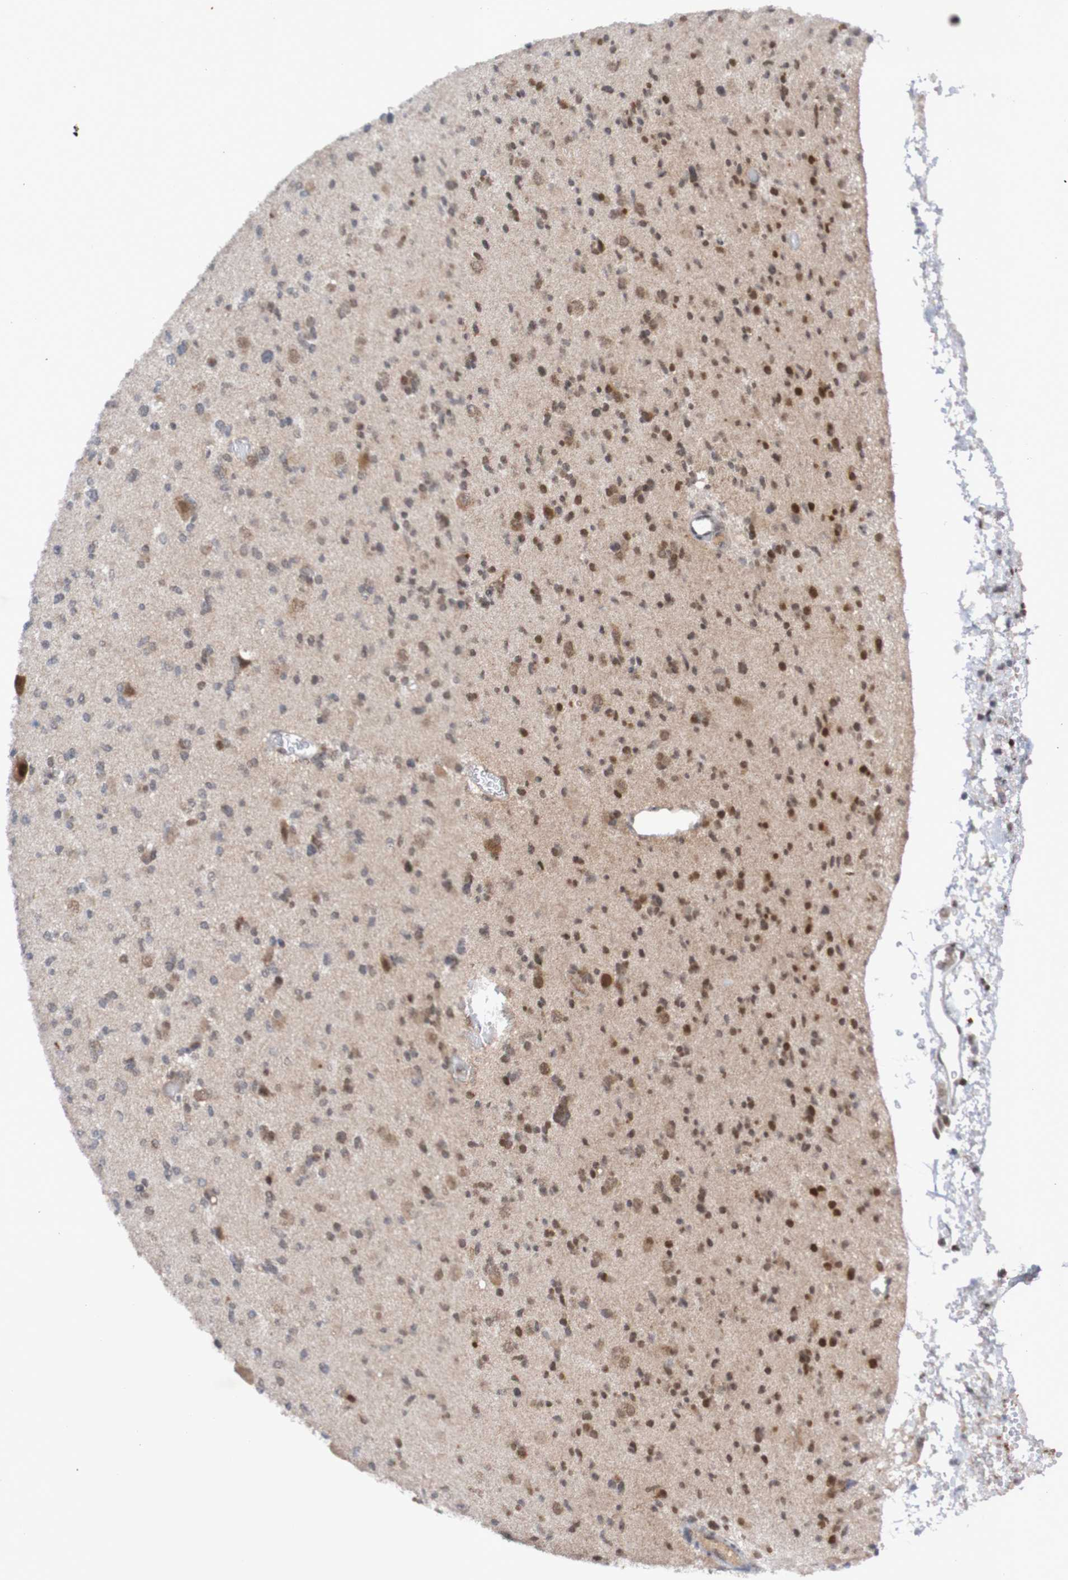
{"staining": {"intensity": "negative", "quantity": "none", "location": "none"}, "tissue": "glioma", "cell_type": "Tumor cells", "image_type": "cancer", "snomed": [{"axis": "morphology", "description": "Glioma, malignant, Low grade"}, {"axis": "topography", "description": "Brain"}], "caption": "There is no significant expression in tumor cells of low-grade glioma (malignant).", "gene": "ITLN1", "patient": {"sex": "female", "age": 22}}